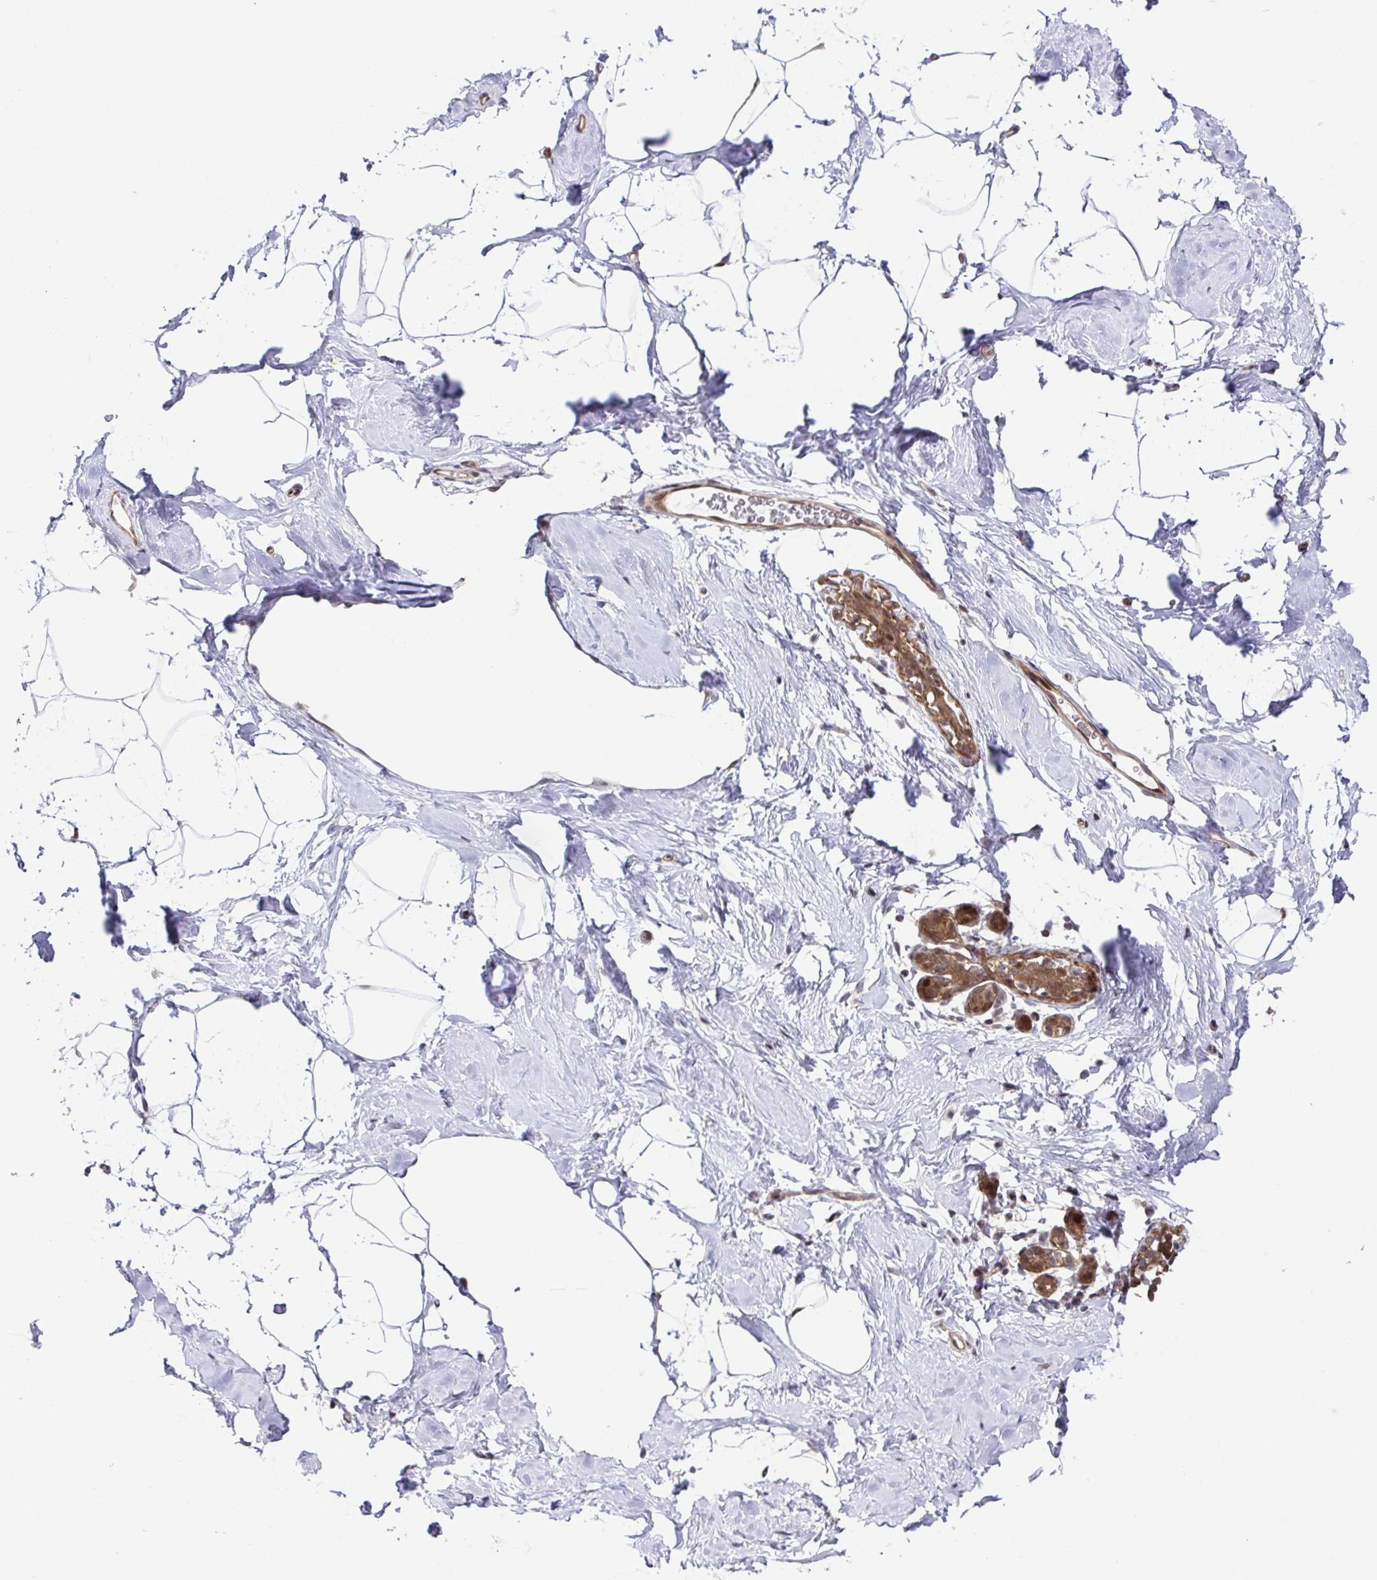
{"staining": {"intensity": "negative", "quantity": "none", "location": "none"}, "tissue": "breast", "cell_type": "Adipocytes", "image_type": "normal", "snomed": [{"axis": "morphology", "description": "Normal tissue, NOS"}, {"axis": "topography", "description": "Breast"}], "caption": "Benign breast was stained to show a protein in brown. There is no significant staining in adipocytes. (Stains: DAB (3,3'-diaminobenzidine) immunohistochemistry (IHC) with hematoxylin counter stain, Microscopy: brightfield microscopy at high magnification).", "gene": "DNAJB1", "patient": {"sex": "female", "age": 32}}